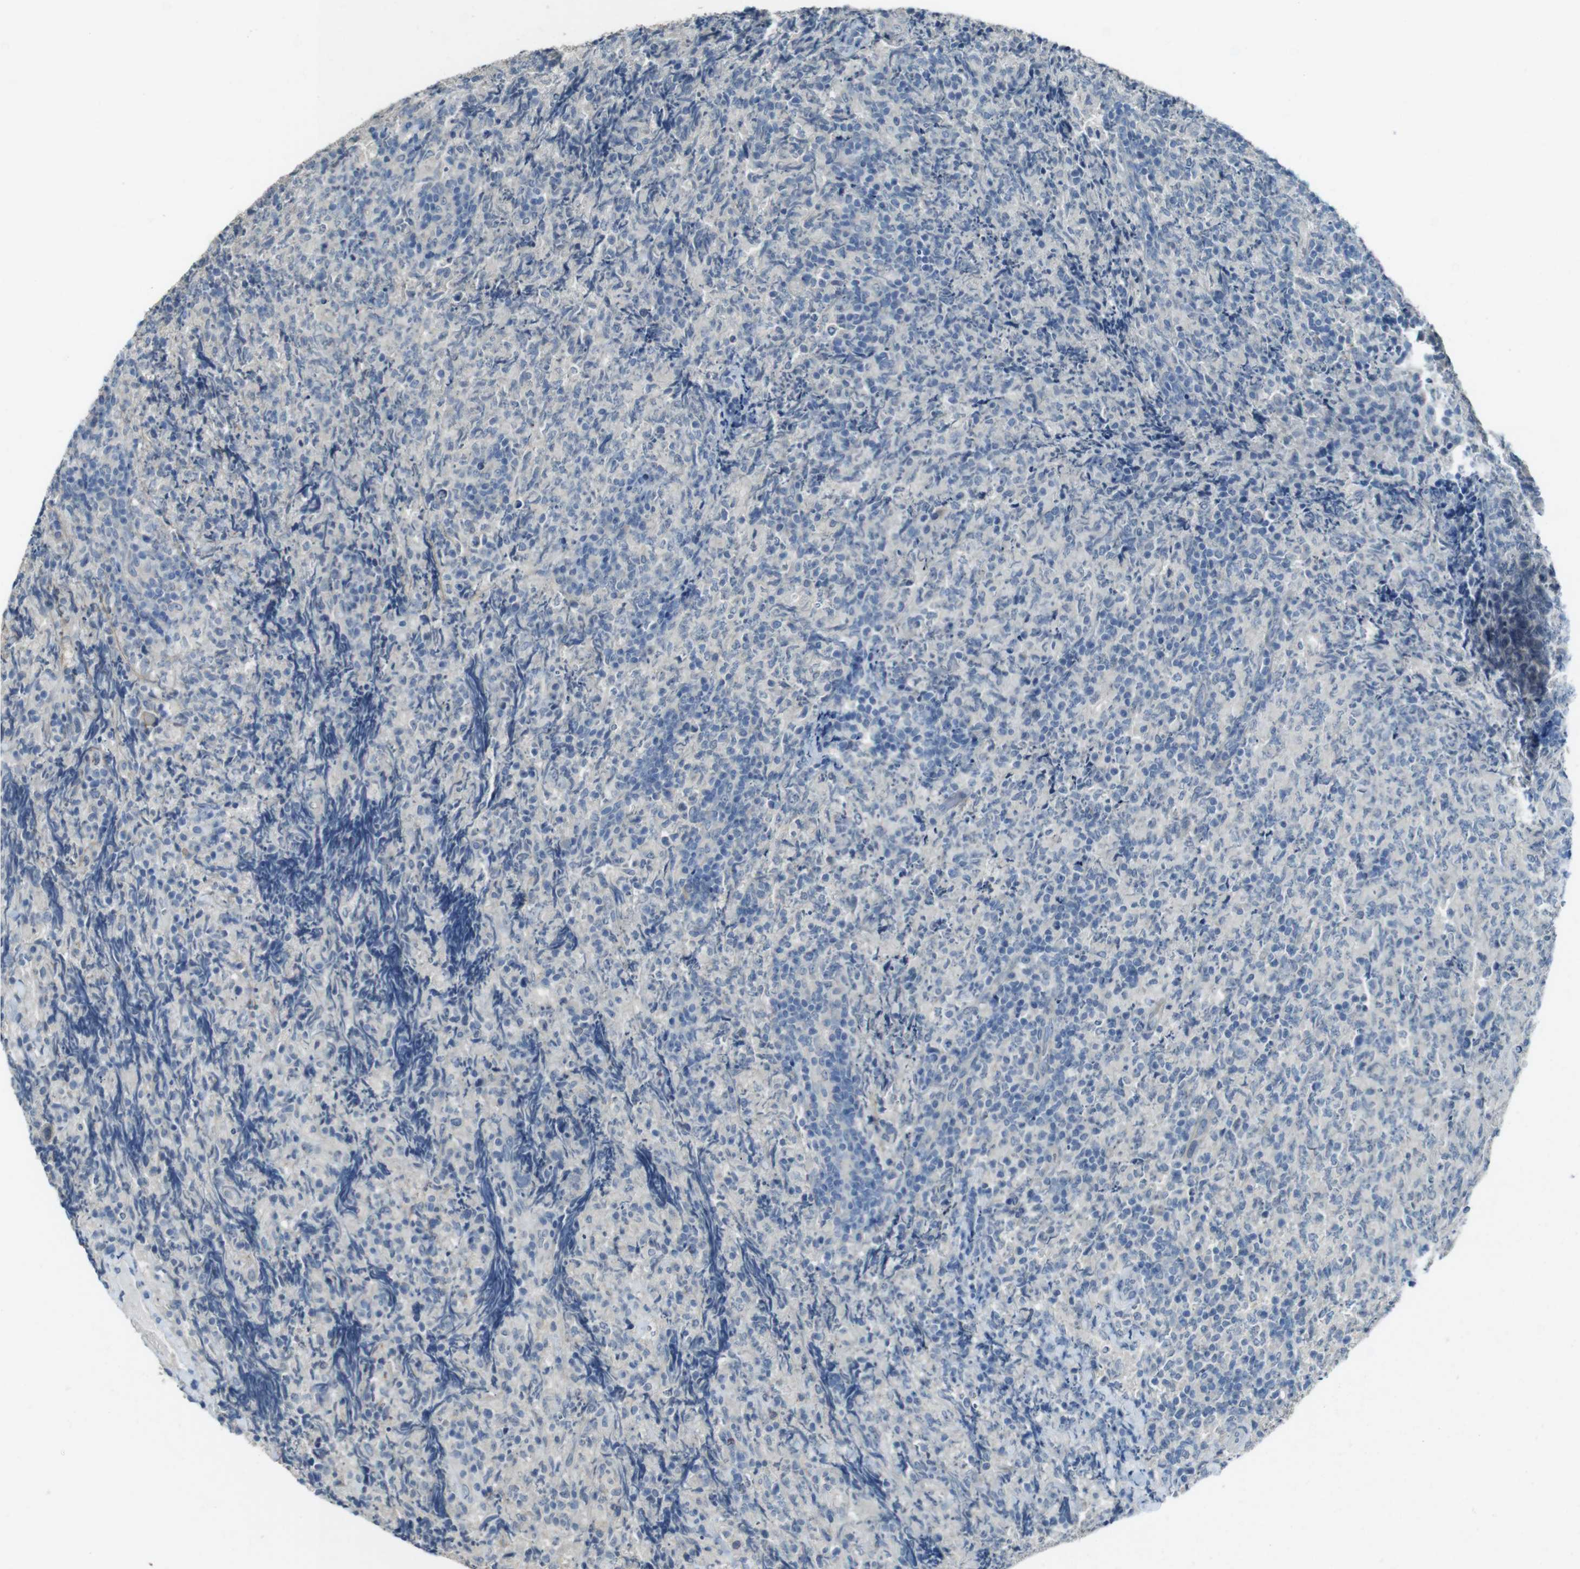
{"staining": {"intensity": "negative", "quantity": "none", "location": "none"}, "tissue": "lymphoma", "cell_type": "Tumor cells", "image_type": "cancer", "snomed": [{"axis": "morphology", "description": "Malignant lymphoma, non-Hodgkin's type, High grade"}, {"axis": "topography", "description": "Tonsil"}], "caption": "This is a image of immunohistochemistry staining of lymphoma, which shows no positivity in tumor cells.", "gene": "ENTPD7", "patient": {"sex": "female", "age": 36}}